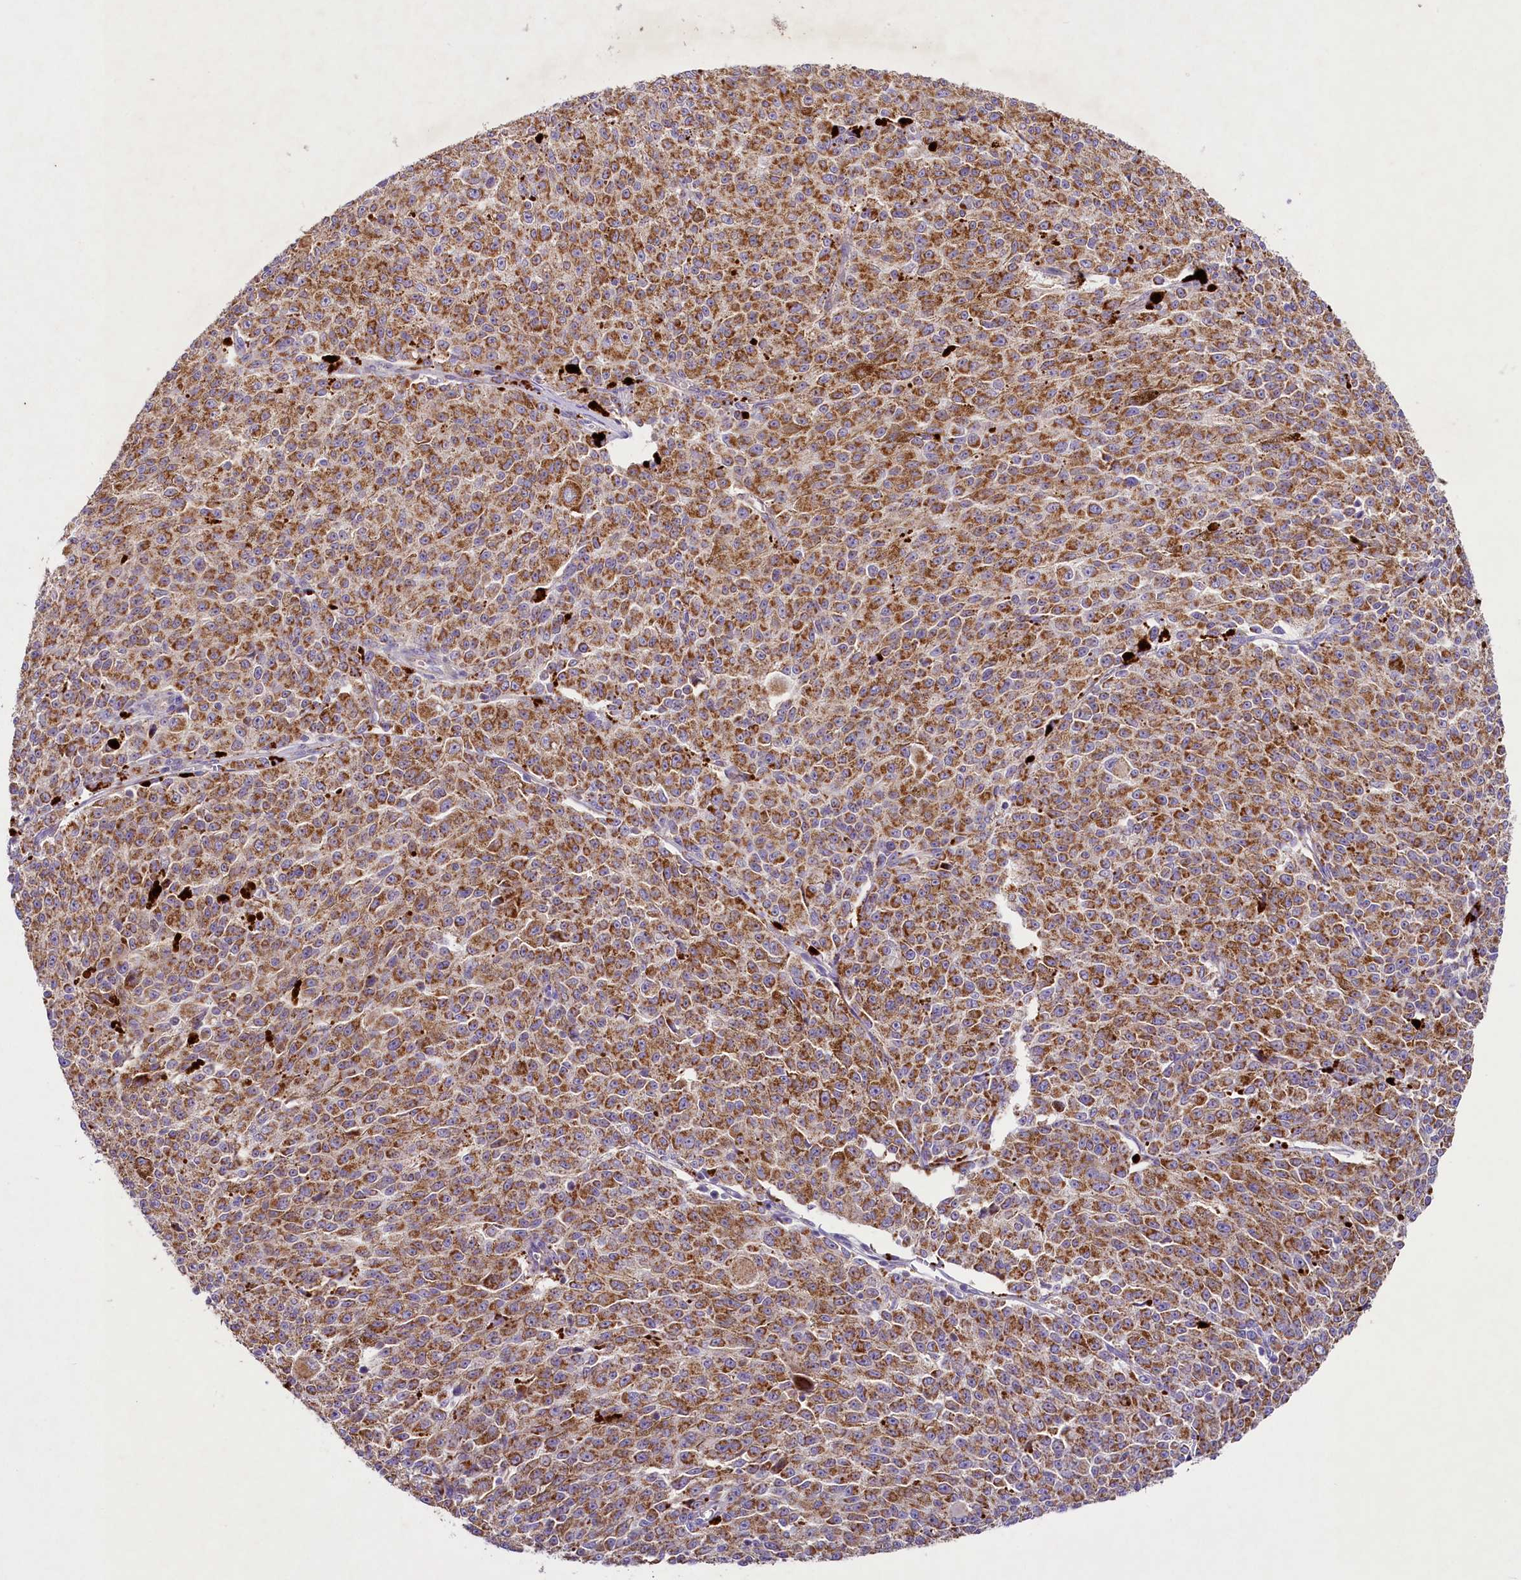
{"staining": {"intensity": "moderate", "quantity": ">75%", "location": "cytoplasmic/membranous"}, "tissue": "melanoma", "cell_type": "Tumor cells", "image_type": "cancer", "snomed": [{"axis": "morphology", "description": "Malignant melanoma, NOS"}, {"axis": "topography", "description": "Skin"}], "caption": "There is medium levels of moderate cytoplasmic/membranous expression in tumor cells of malignant melanoma, as demonstrated by immunohistochemical staining (brown color).", "gene": "PMPCB", "patient": {"sex": "female", "age": 52}}